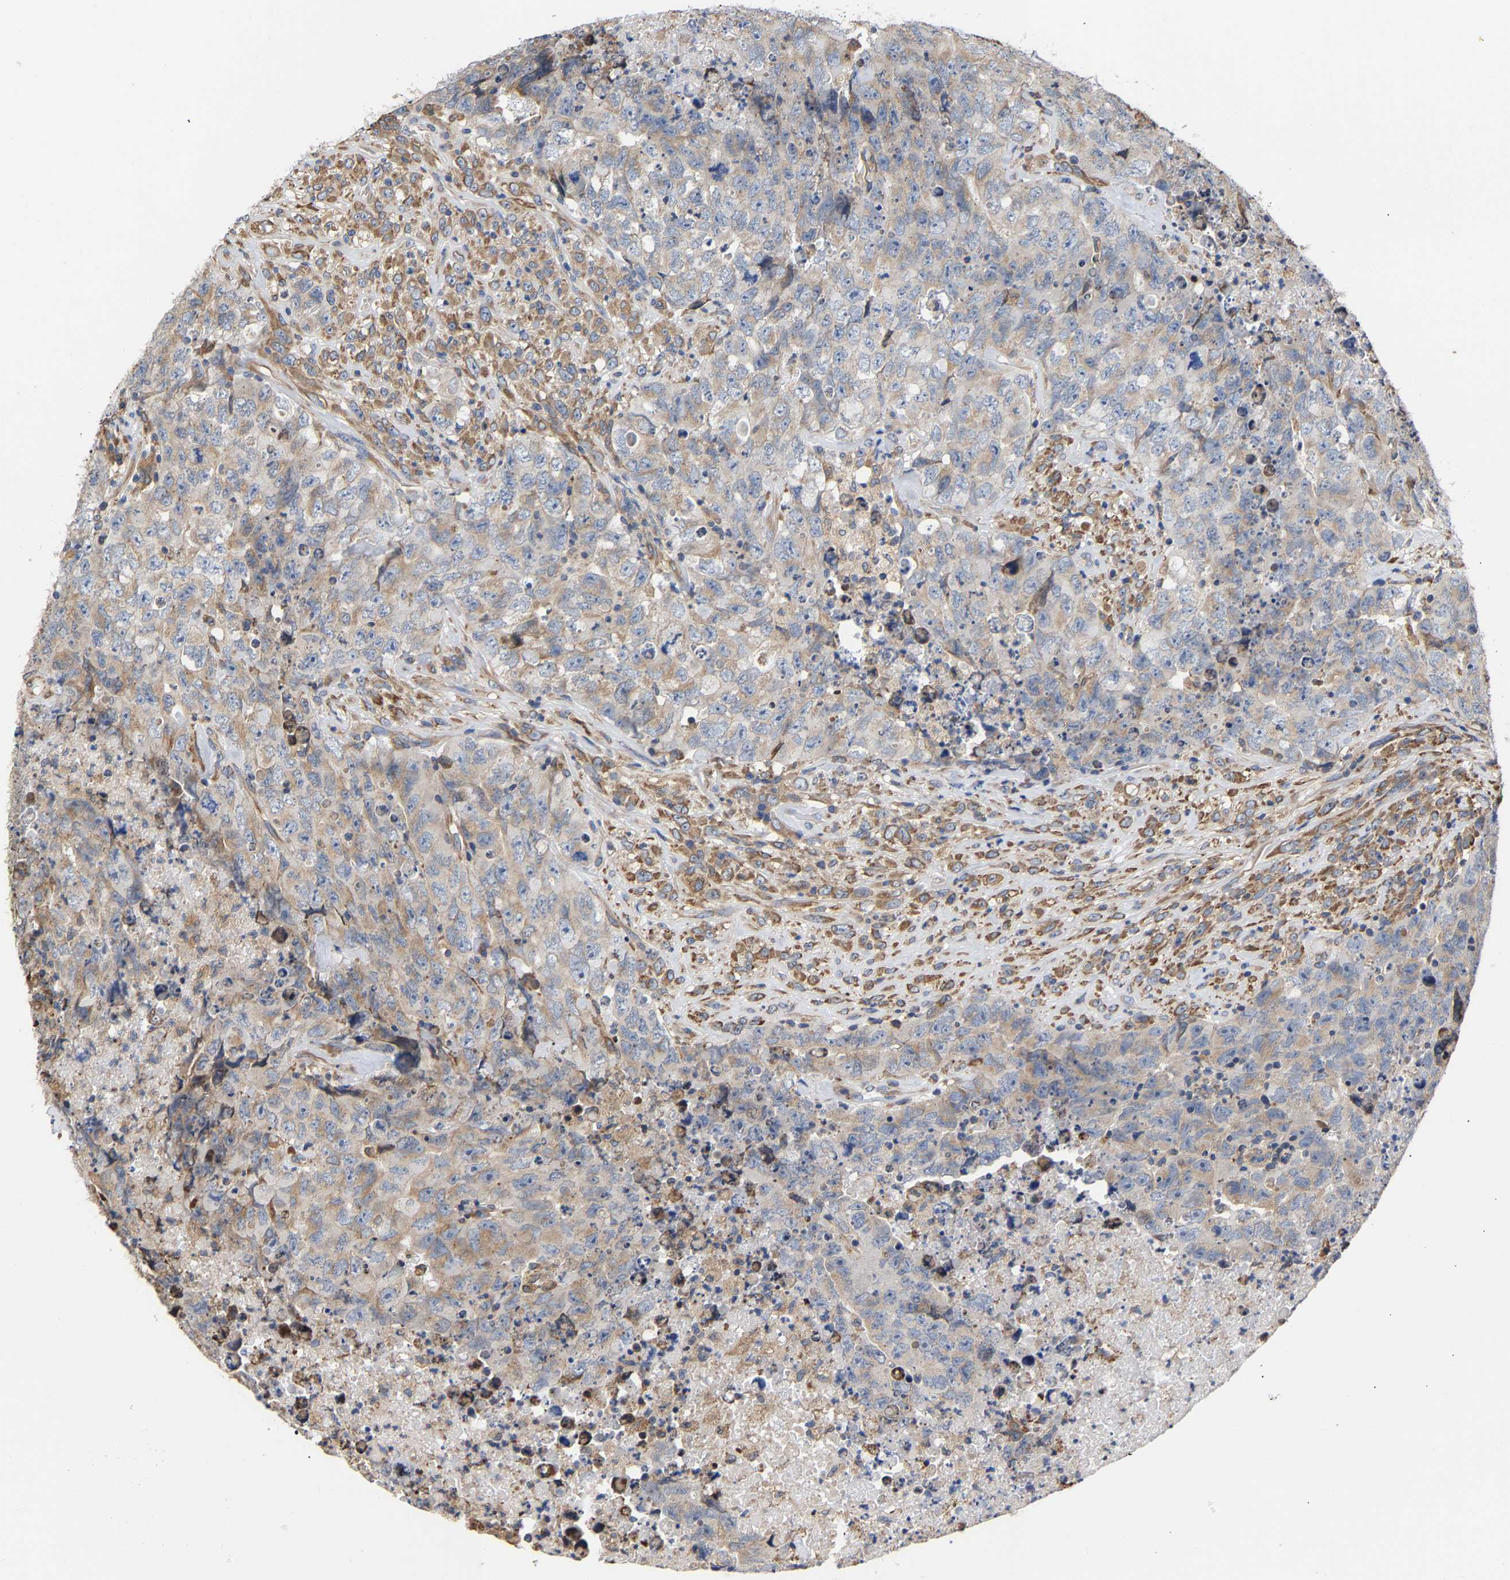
{"staining": {"intensity": "weak", "quantity": "<25%", "location": "cytoplasmic/membranous"}, "tissue": "testis cancer", "cell_type": "Tumor cells", "image_type": "cancer", "snomed": [{"axis": "morphology", "description": "Carcinoma, Embryonal, NOS"}, {"axis": "topography", "description": "Testis"}], "caption": "This micrograph is of testis cancer (embryonal carcinoma) stained with immunohistochemistry (IHC) to label a protein in brown with the nuclei are counter-stained blue. There is no expression in tumor cells.", "gene": "ARAP1", "patient": {"sex": "male", "age": 32}}